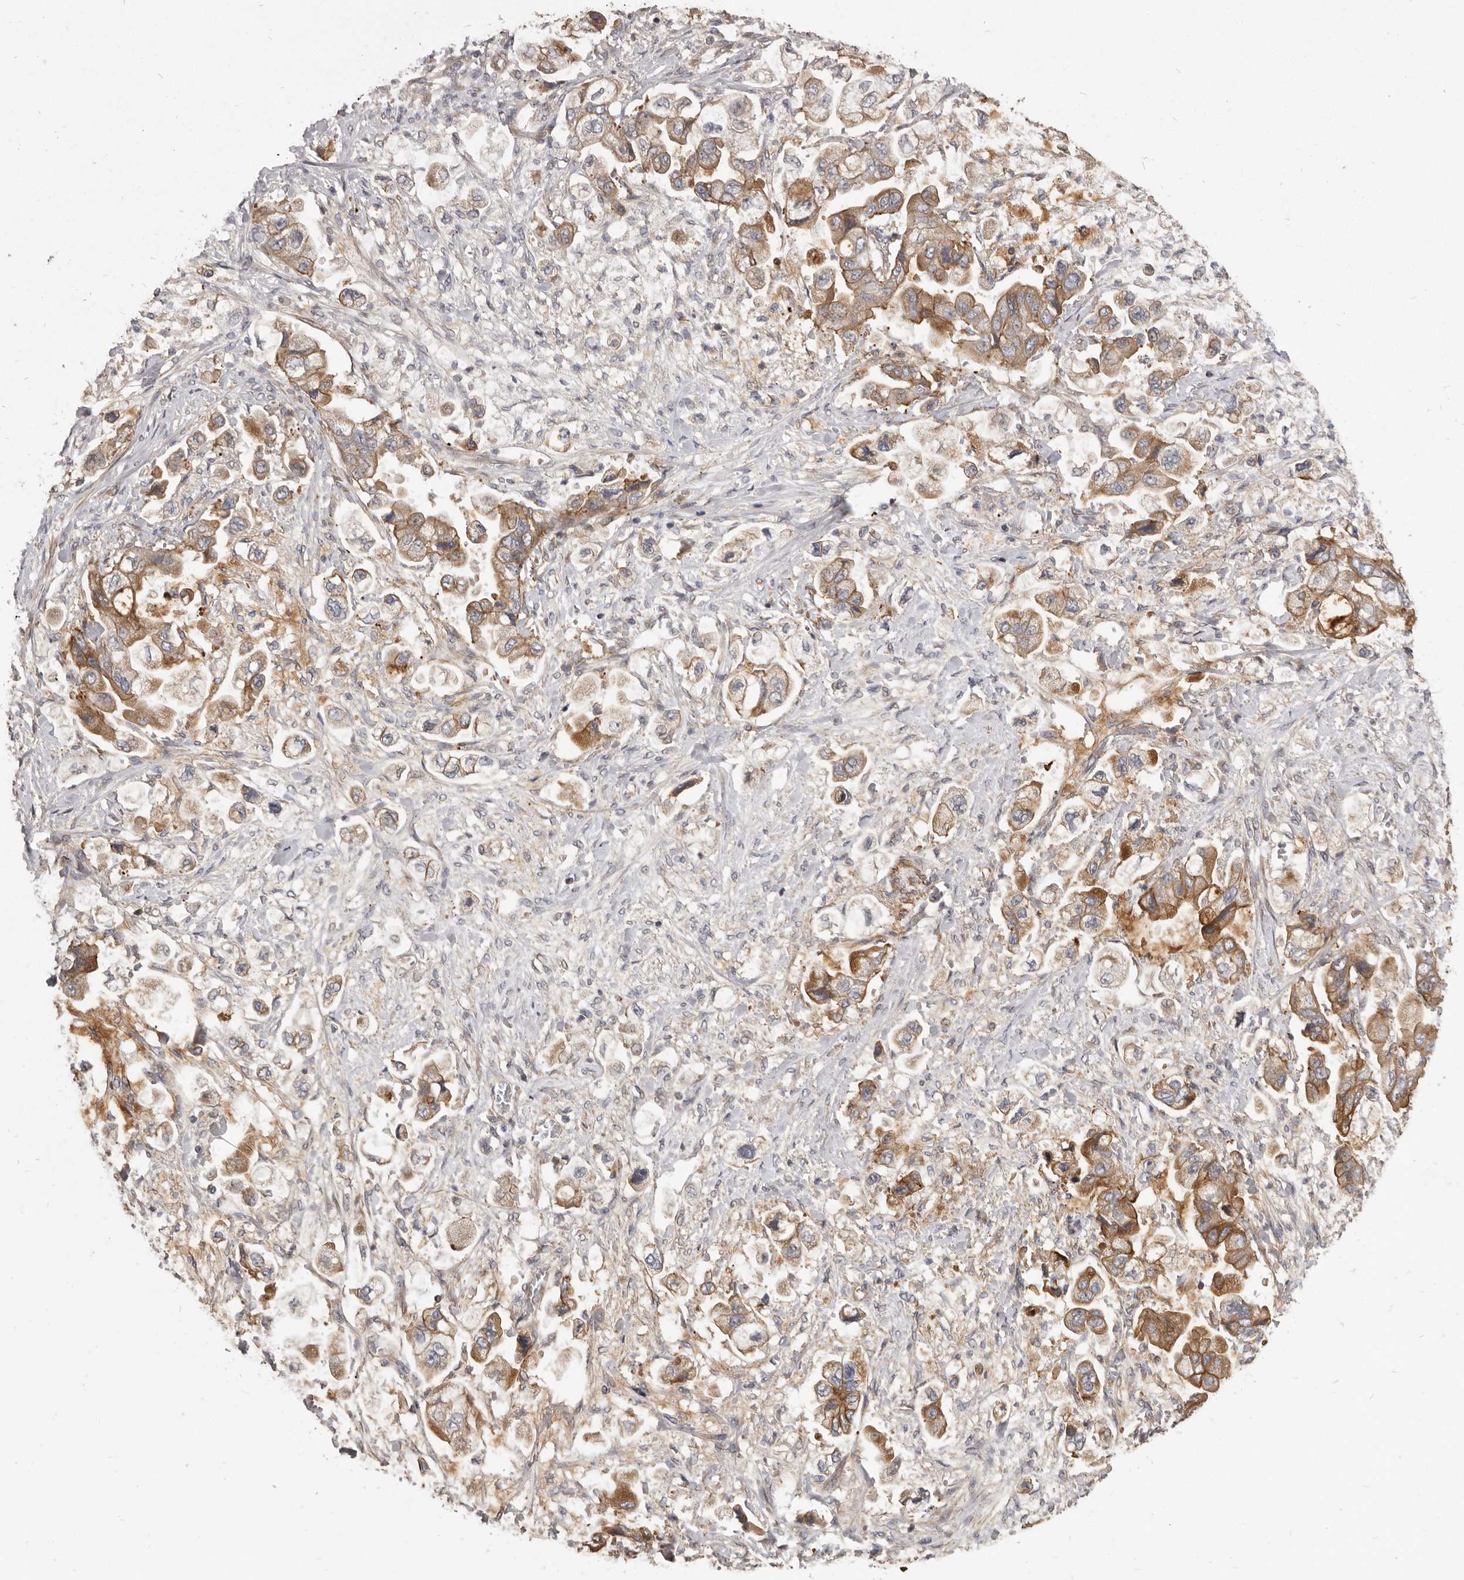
{"staining": {"intensity": "moderate", "quantity": ">75%", "location": "cytoplasmic/membranous"}, "tissue": "stomach cancer", "cell_type": "Tumor cells", "image_type": "cancer", "snomed": [{"axis": "morphology", "description": "Adenocarcinoma, NOS"}, {"axis": "topography", "description": "Stomach"}], "caption": "Moderate cytoplasmic/membranous staining for a protein is present in about >75% of tumor cells of stomach adenocarcinoma using immunohistochemistry.", "gene": "VPS45", "patient": {"sex": "male", "age": 62}}